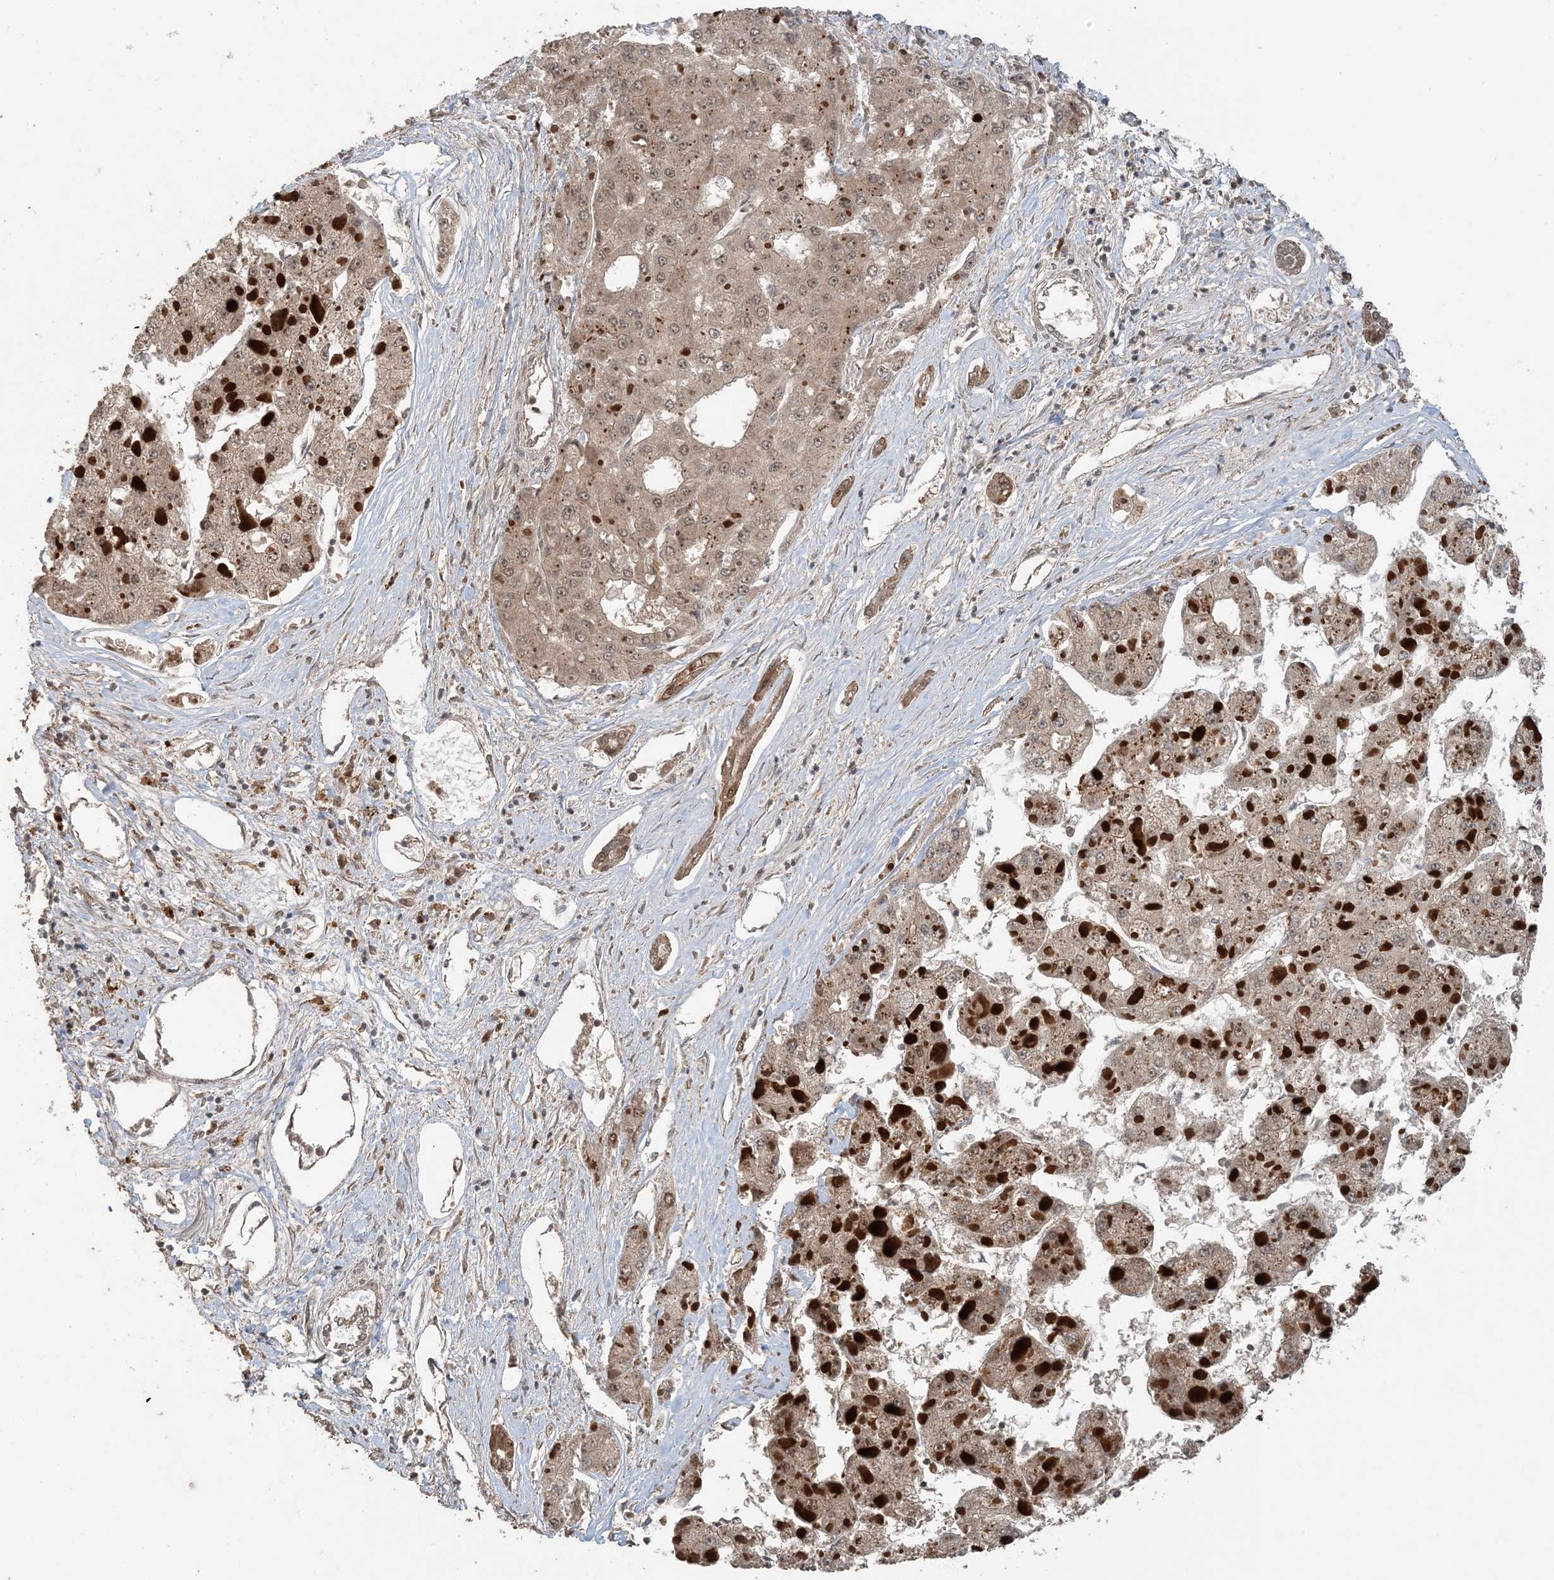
{"staining": {"intensity": "moderate", "quantity": ">75%", "location": "cytoplasmic/membranous,nuclear"}, "tissue": "liver cancer", "cell_type": "Tumor cells", "image_type": "cancer", "snomed": [{"axis": "morphology", "description": "Carcinoma, Hepatocellular, NOS"}, {"axis": "topography", "description": "Liver"}], "caption": "Hepatocellular carcinoma (liver) tissue displays moderate cytoplasmic/membranous and nuclear staining in about >75% of tumor cells (brown staining indicates protein expression, while blue staining denotes nuclei).", "gene": "ATP13A2", "patient": {"sex": "female", "age": 73}}